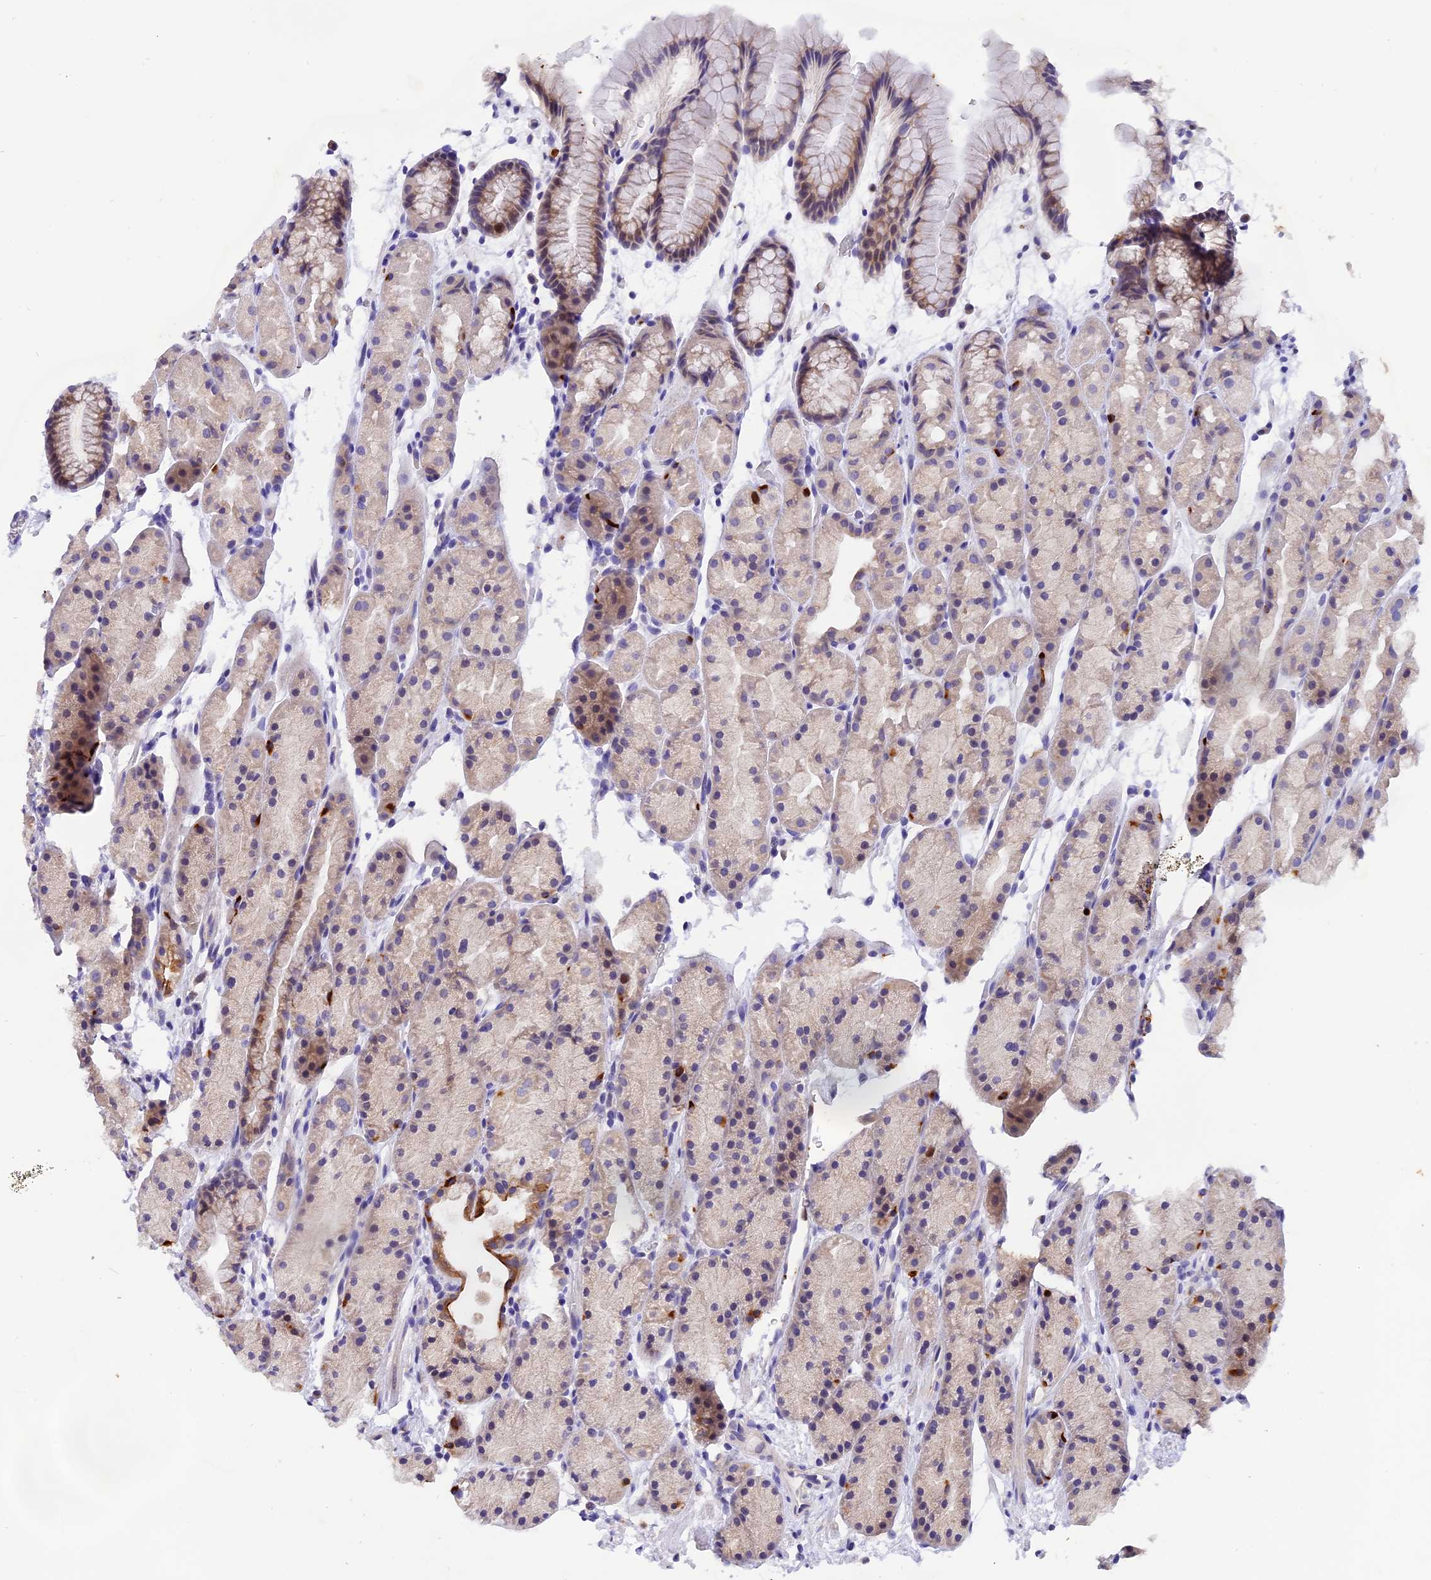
{"staining": {"intensity": "moderate", "quantity": "<25%", "location": "cytoplasmic/membranous"}, "tissue": "stomach", "cell_type": "Glandular cells", "image_type": "normal", "snomed": [{"axis": "morphology", "description": "Normal tissue, NOS"}, {"axis": "topography", "description": "Stomach, upper"}, {"axis": "topography", "description": "Stomach"}], "caption": "Immunohistochemical staining of benign human stomach exhibits <25% levels of moderate cytoplasmic/membranous protein staining in about <25% of glandular cells. Immunohistochemistry (ihc) stains the protein of interest in brown and the nuclei are stained blue.", "gene": "PKIA", "patient": {"sex": "male", "age": 47}}